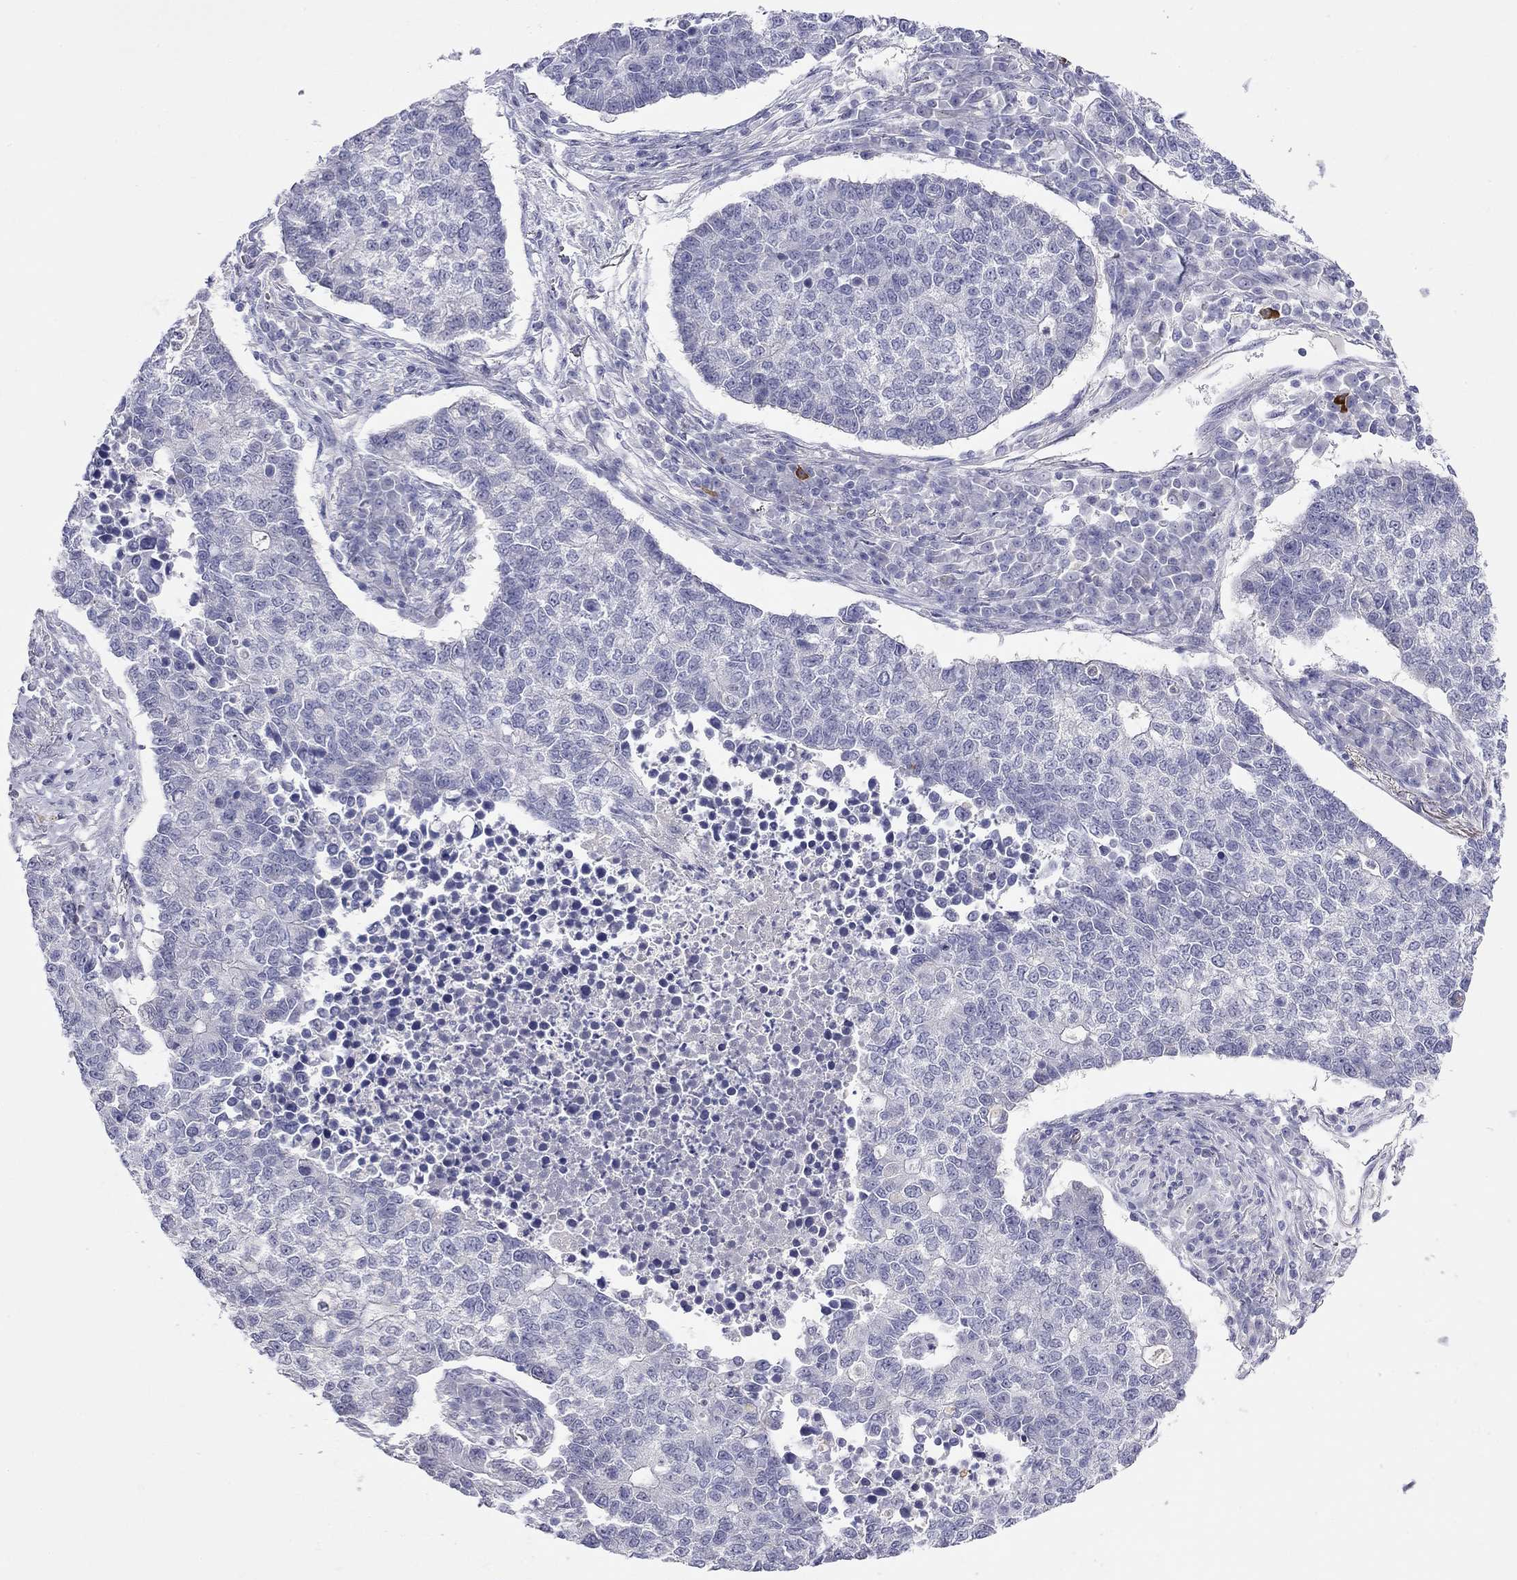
{"staining": {"intensity": "negative", "quantity": "none", "location": "none"}, "tissue": "lung cancer", "cell_type": "Tumor cells", "image_type": "cancer", "snomed": [{"axis": "morphology", "description": "Adenocarcinoma, NOS"}, {"axis": "topography", "description": "Lung"}], "caption": "Human lung adenocarcinoma stained for a protein using immunohistochemistry demonstrates no positivity in tumor cells.", "gene": "RTL1", "patient": {"sex": "male", "age": 57}}